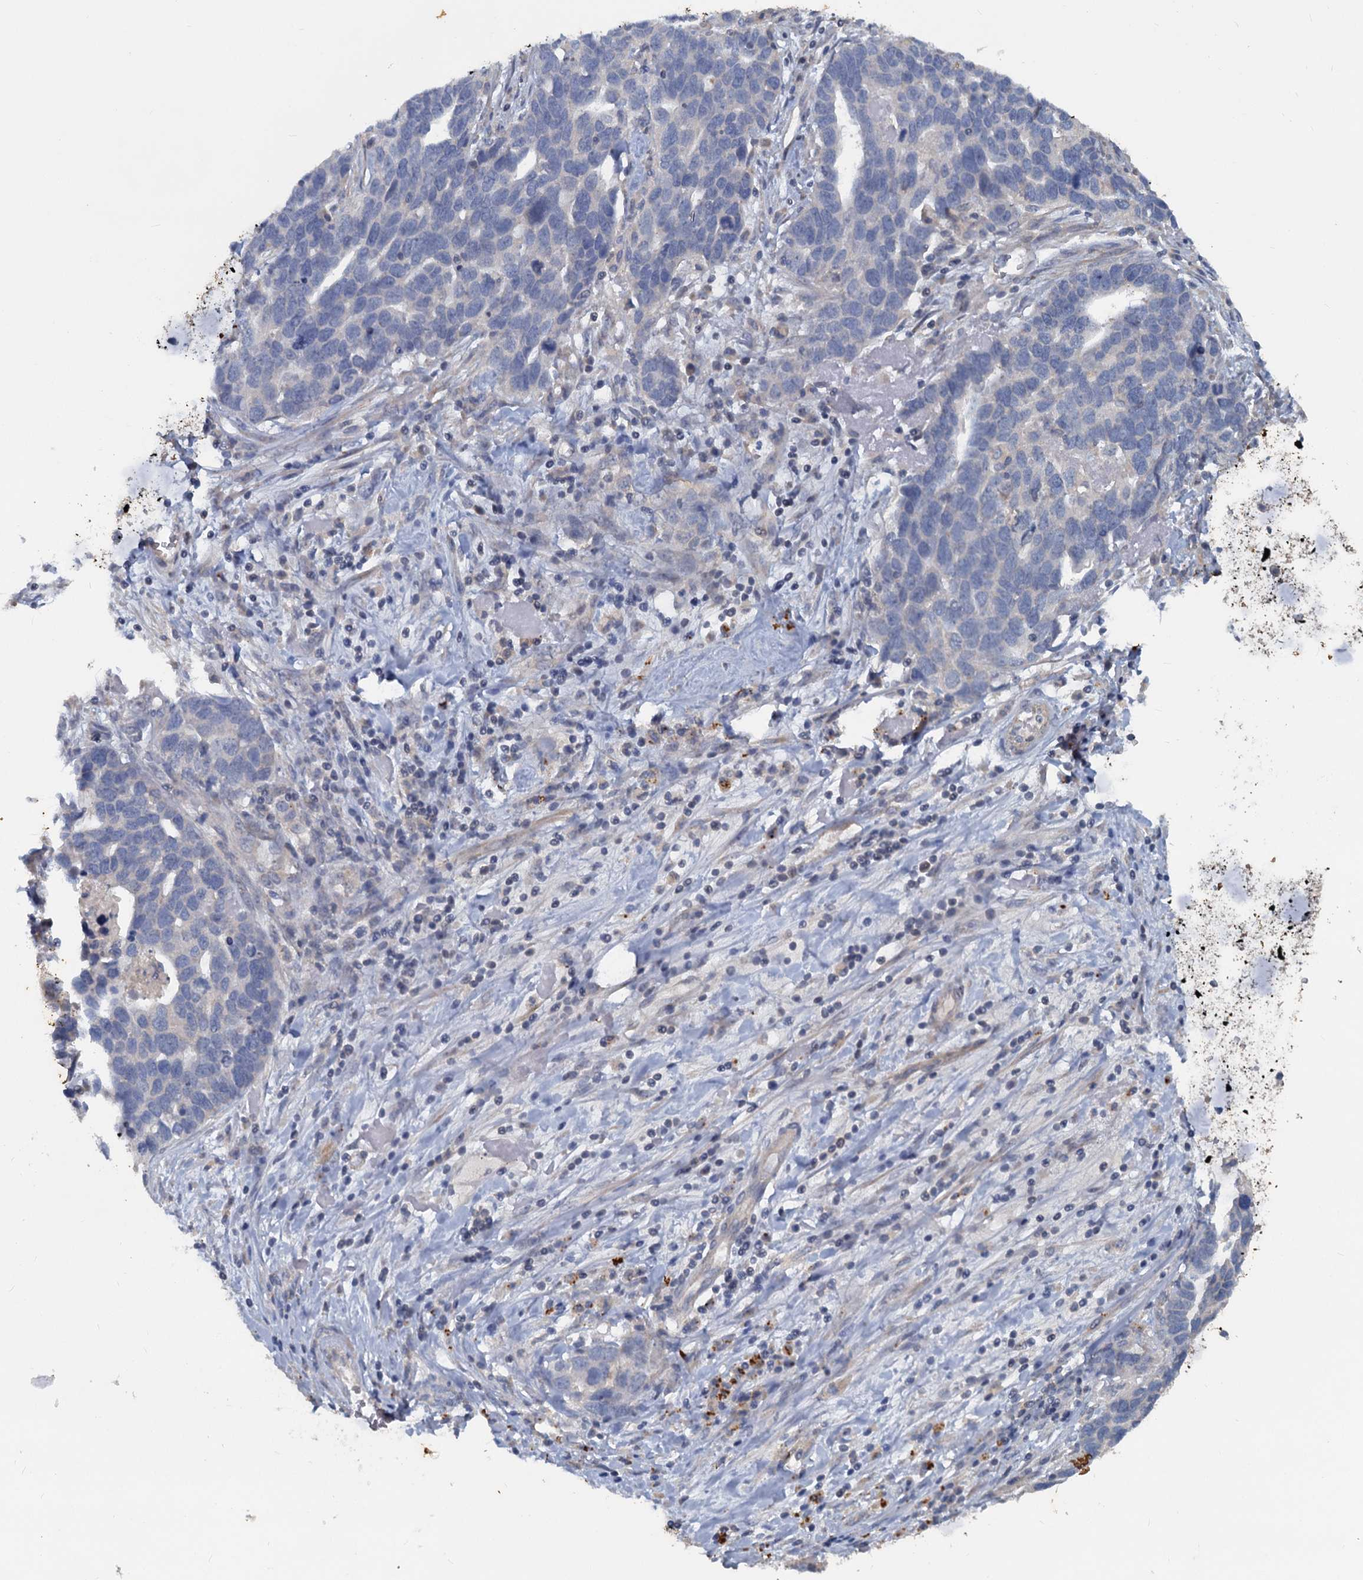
{"staining": {"intensity": "negative", "quantity": "none", "location": "none"}, "tissue": "ovarian cancer", "cell_type": "Tumor cells", "image_type": "cancer", "snomed": [{"axis": "morphology", "description": "Cystadenocarcinoma, serous, NOS"}, {"axis": "topography", "description": "Ovary"}], "caption": "Human serous cystadenocarcinoma (ovarian) stained for a protein using IHC exhibits no staining in tumor cells.", "gene": "SLC2A7", "patient": {"sex": "female", "age": 54}}